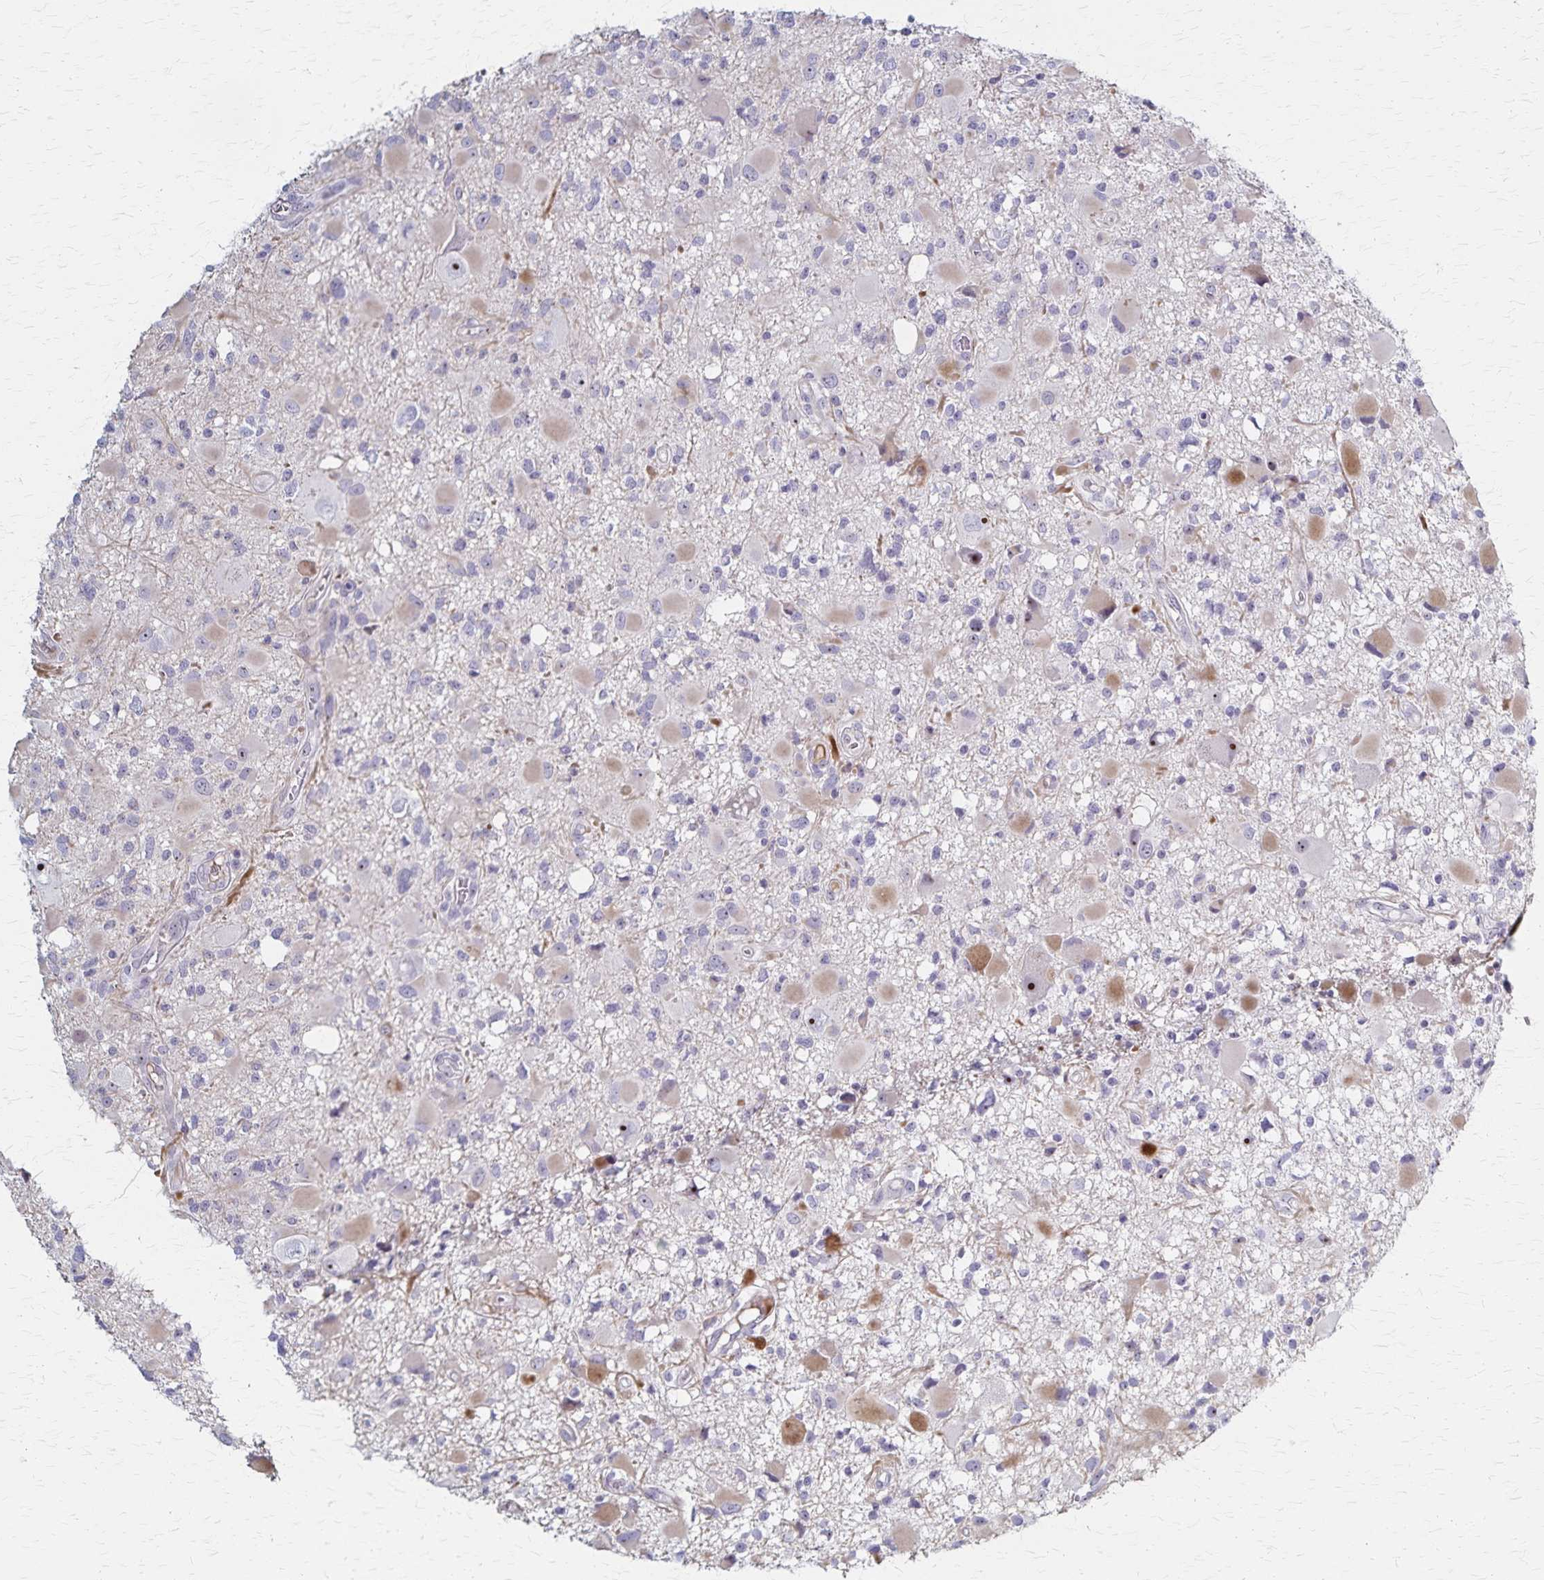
{"staining": {"intensity": "weak", "quantity": "<25%", "location": "nuclear"}, "tissue": "glioma", "cell_type": "Tumor cells", "image_type": "cancer", "snomed": [{"axis": "morphology", "description": "Glioma, malignant, High grade"}, {"axis": "topography", "description": "Brain"}], "caption": "Immunohistochemistry of human high-grade glioma (malignant) displays no staining in tumor cells.", "gene": "DLK2", "patient": {"sex": "male", "age": 54}}